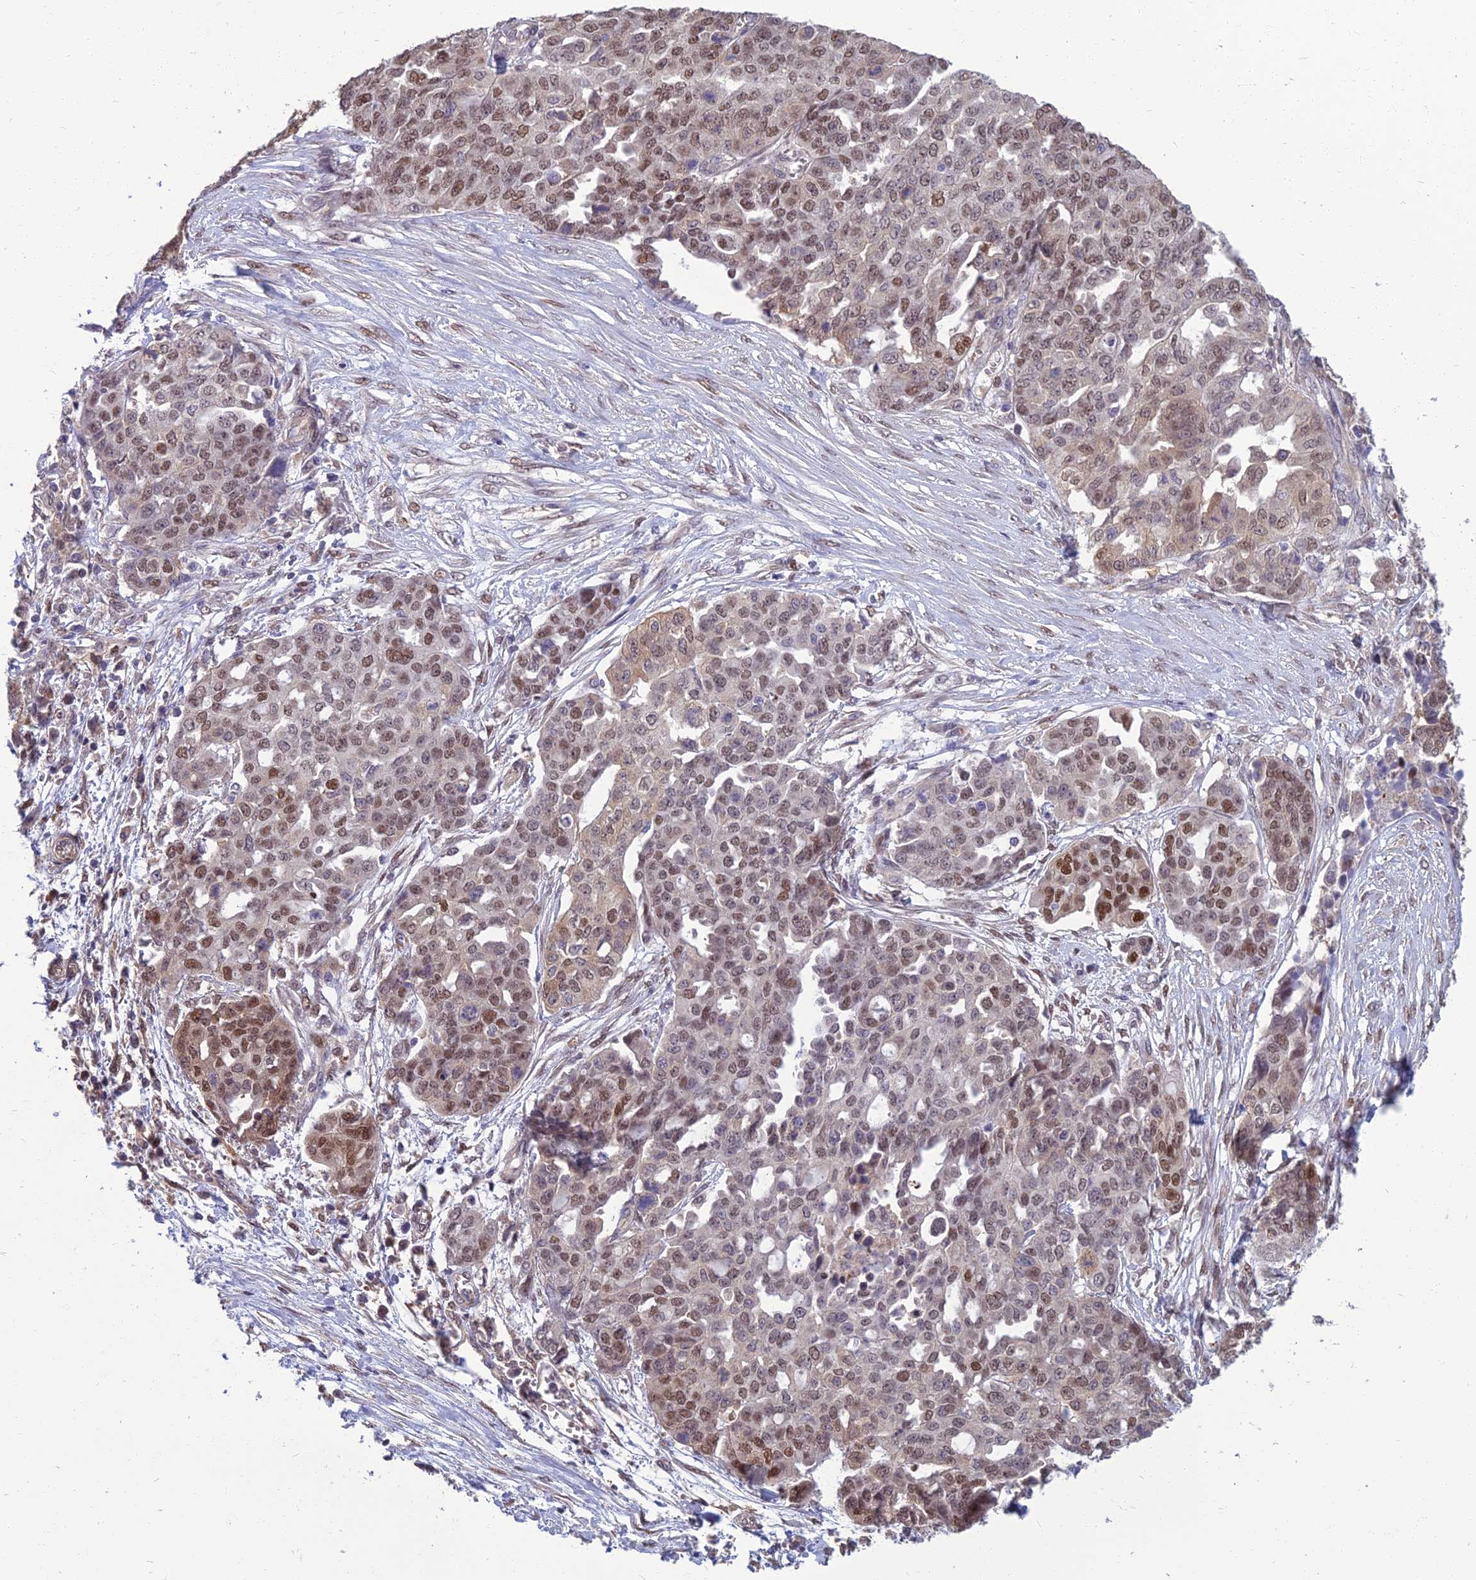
{"staining": {"intensity": "moderate", "quantity": ">75%", "location": "nuclear"}, "tissue": "ovarian cancer", "cell_type": "Tumor cells", "image_type": "cancer", "snomed": [{"axis": "morphology", "description": "Cystadenocarcinoma, serous, NOS"}, {"axis": "topography", "description": "Soft tissue"}, {"axis": "topography", "description": "Ovary"}], "caption": "High-magnification brightfield microscopy of ovarian cancer (serous cystadenocarcinoma) stained with DAB (3,3'-diaminobenzidine) (brown) and counterstained with hematoxylin (blue). tumor cells exhibit moderate nuclear staining is appreciated in about>75% of cells.", "gene": "NR4A3", "patient": {"sex": "female", "age": 57}}